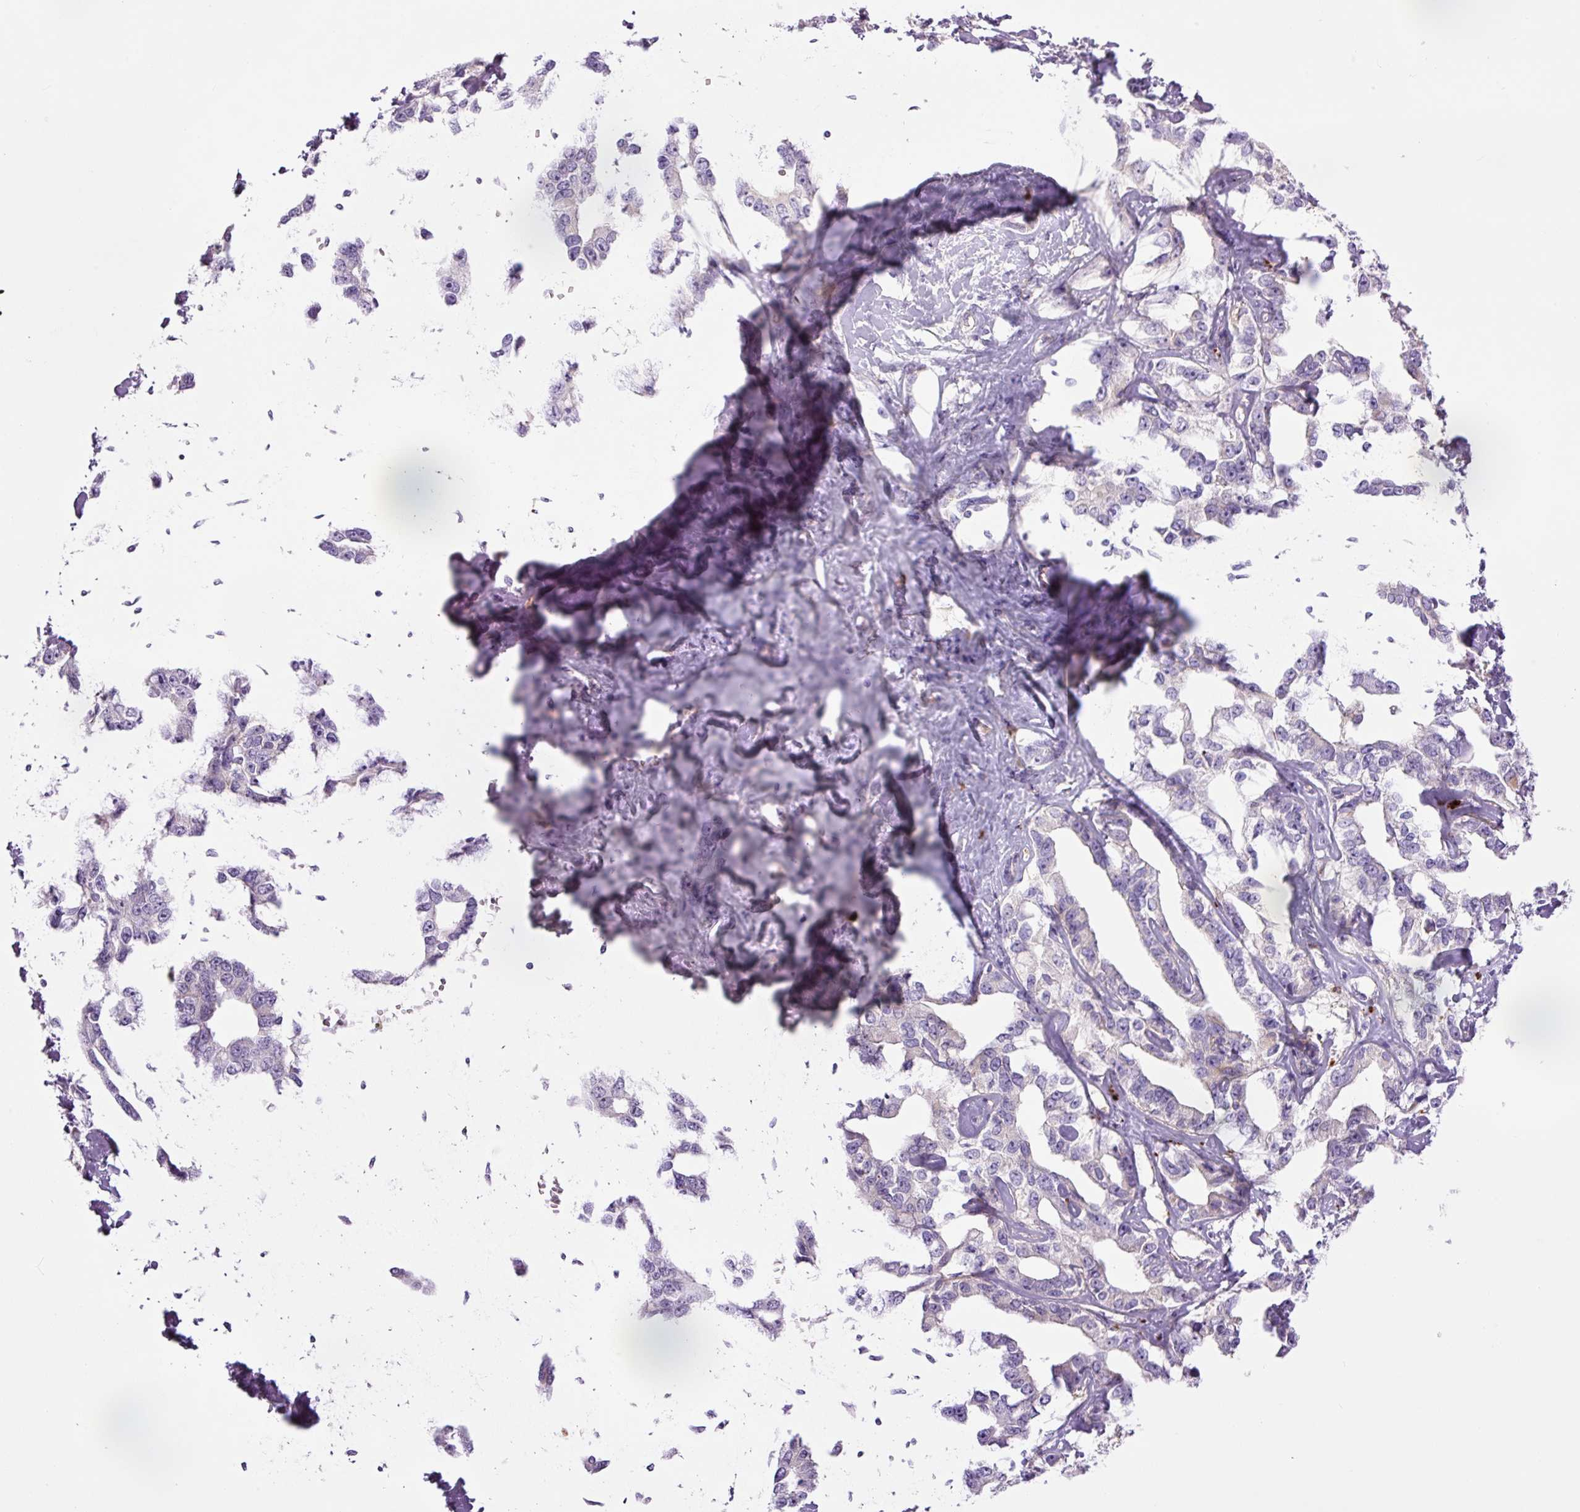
{"staining": {"intensity": "negative", "quantity": "none", "location": "none"}, "tissue": "liver cancer", "cell_type": "Tumor cells", "image_type": "cancer", "snomed": [{"axis": "morphology", "description": "Cholangiocarcinoma"}, {"axis": "topography", "description": "Liver"}], "caption": "Photomicrograph shows no significant protein expression in tumor cells of liver cancer.", "gene": "SH2D6", "patient": {"sex": "male", "age": 59}}